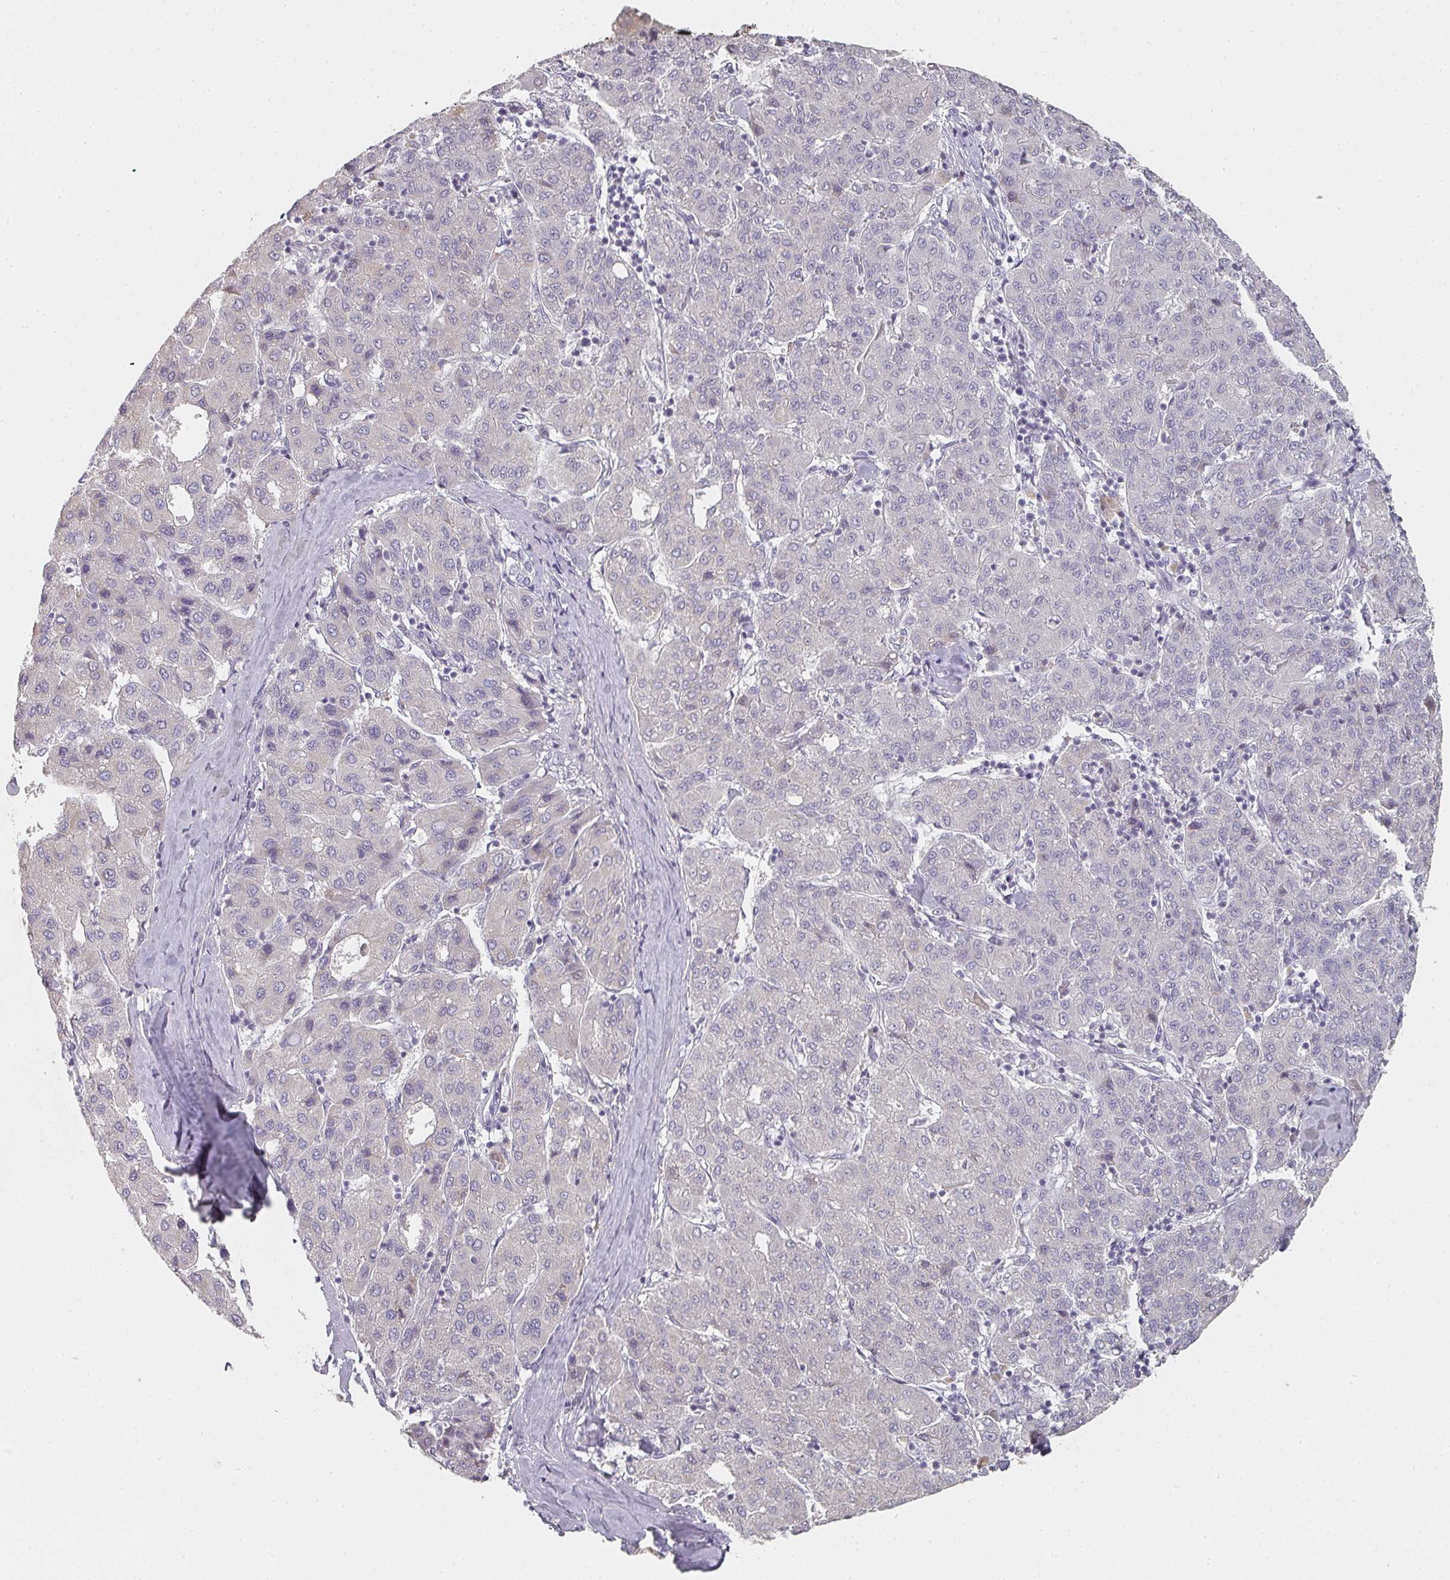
{"staining": {"intensity": "negative", "quantity": "none", "location": "none"}, "tissue": "liver cancer", "cell_type": "Tumor cells", "image_type": "cancer", "snomed": [{"axis": "morphology", "description": "Carcinoma, Hepatocellular, NOS"}, {"axis": "topography", "description": "Liver"}], "caption": "This is an immunohistochemistry histopathology image of human liver cancer (hepatocellular carcinoma). There is no expression in tumor cells.", "gene": "SHISA2", "patient": {"sex": "male", "age": 65}}